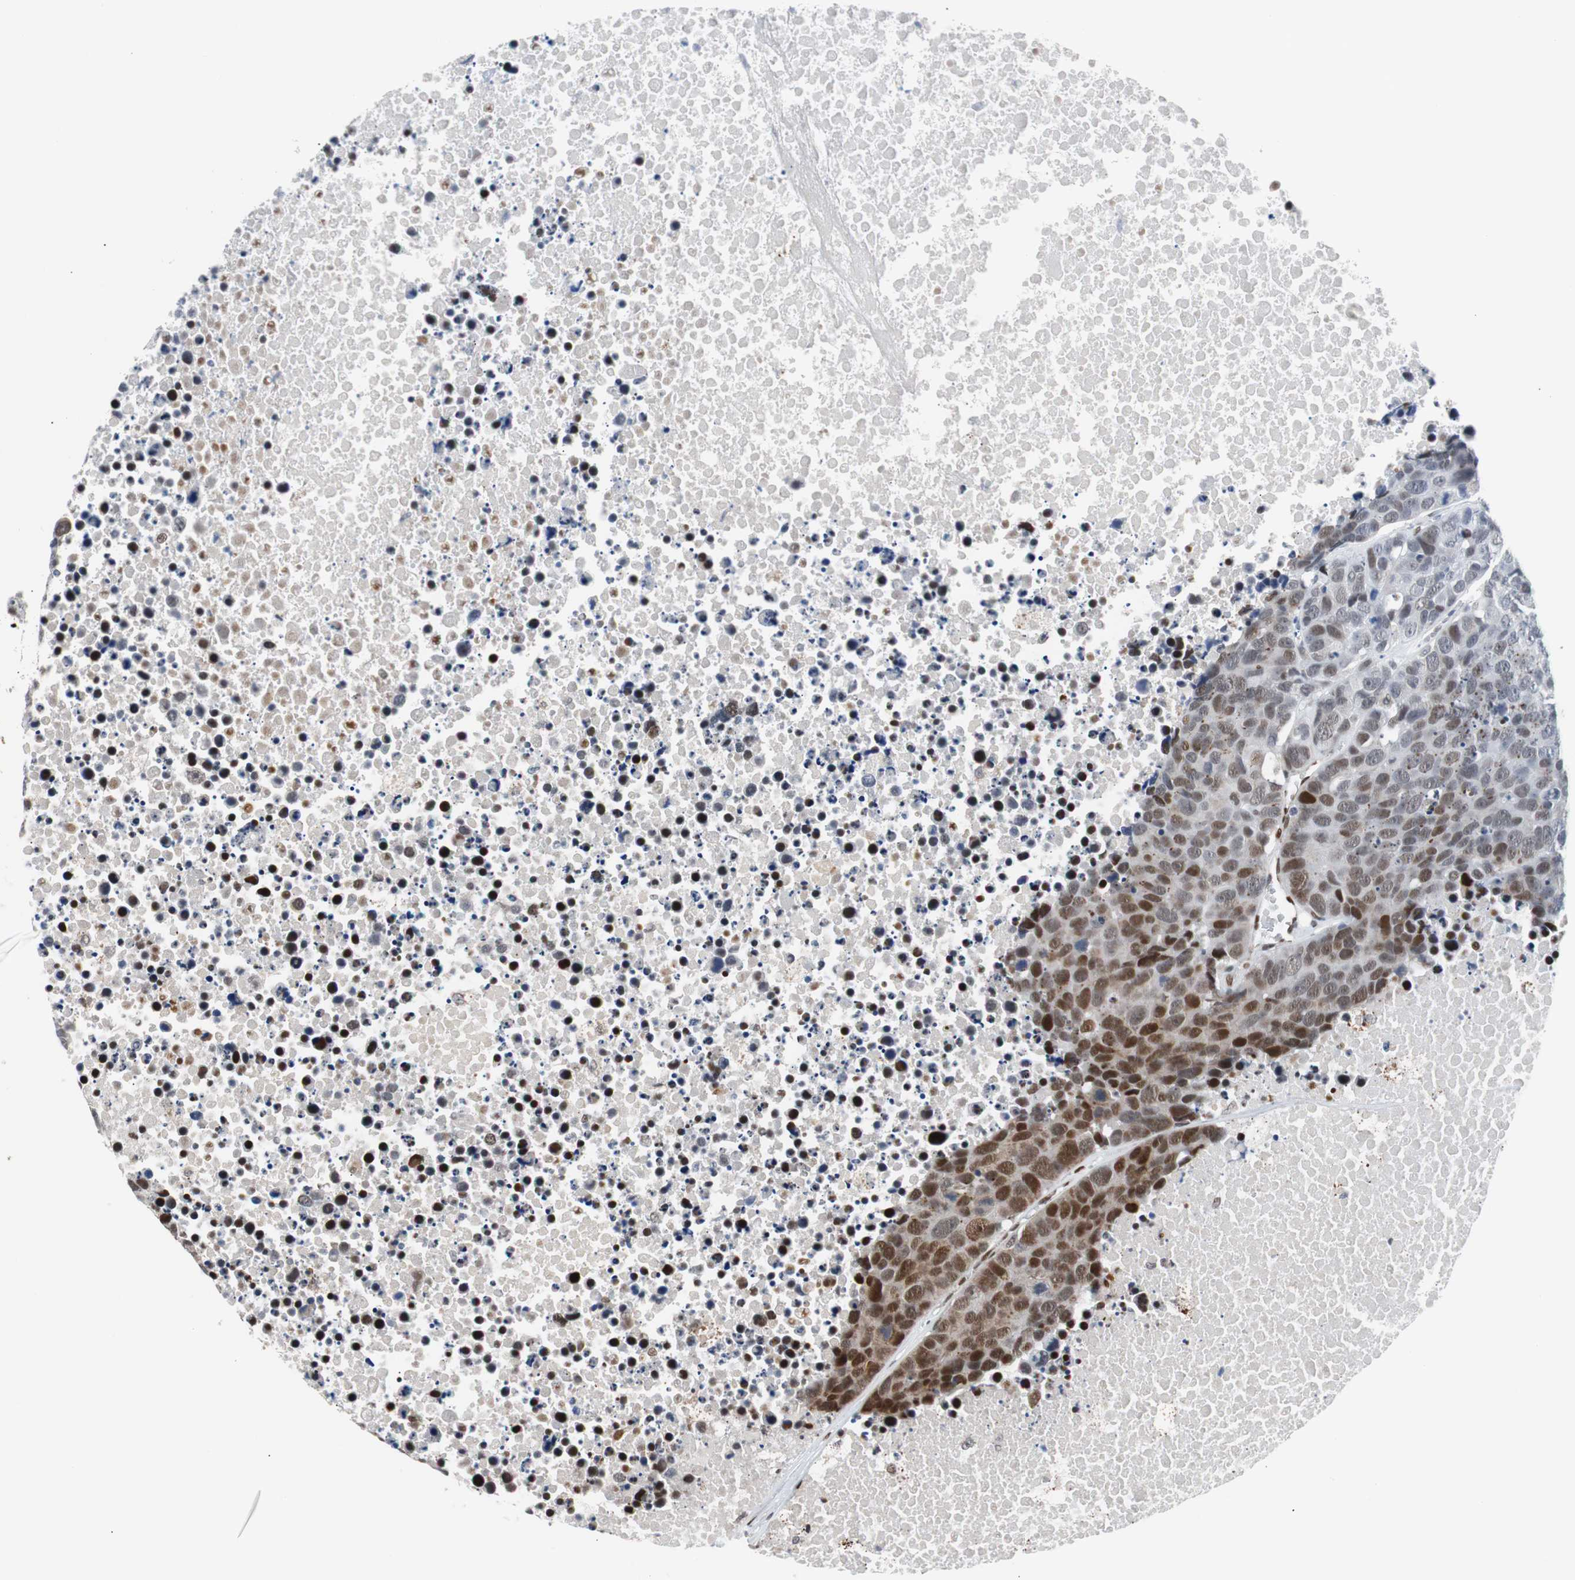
{"staining": {"intensity": "moderate", "quantity": ">75%", "location": "nuclear"}, "tissue": "carcinoid", "cell_type": "Tumor cells", "image_type": "cancer", "snomed": [{"axis": "morphology", "description": "Carcinoid, malignant, NOS"}, {"axis": "topography", "description": "Lung"}], "caption": "A medium amount of moderate nuclear expression is identified in approximately >75% of tumor cells in carcinoid tissue.", "gene": "NBL1", "patient": {"sex": "male", "age": 60}}